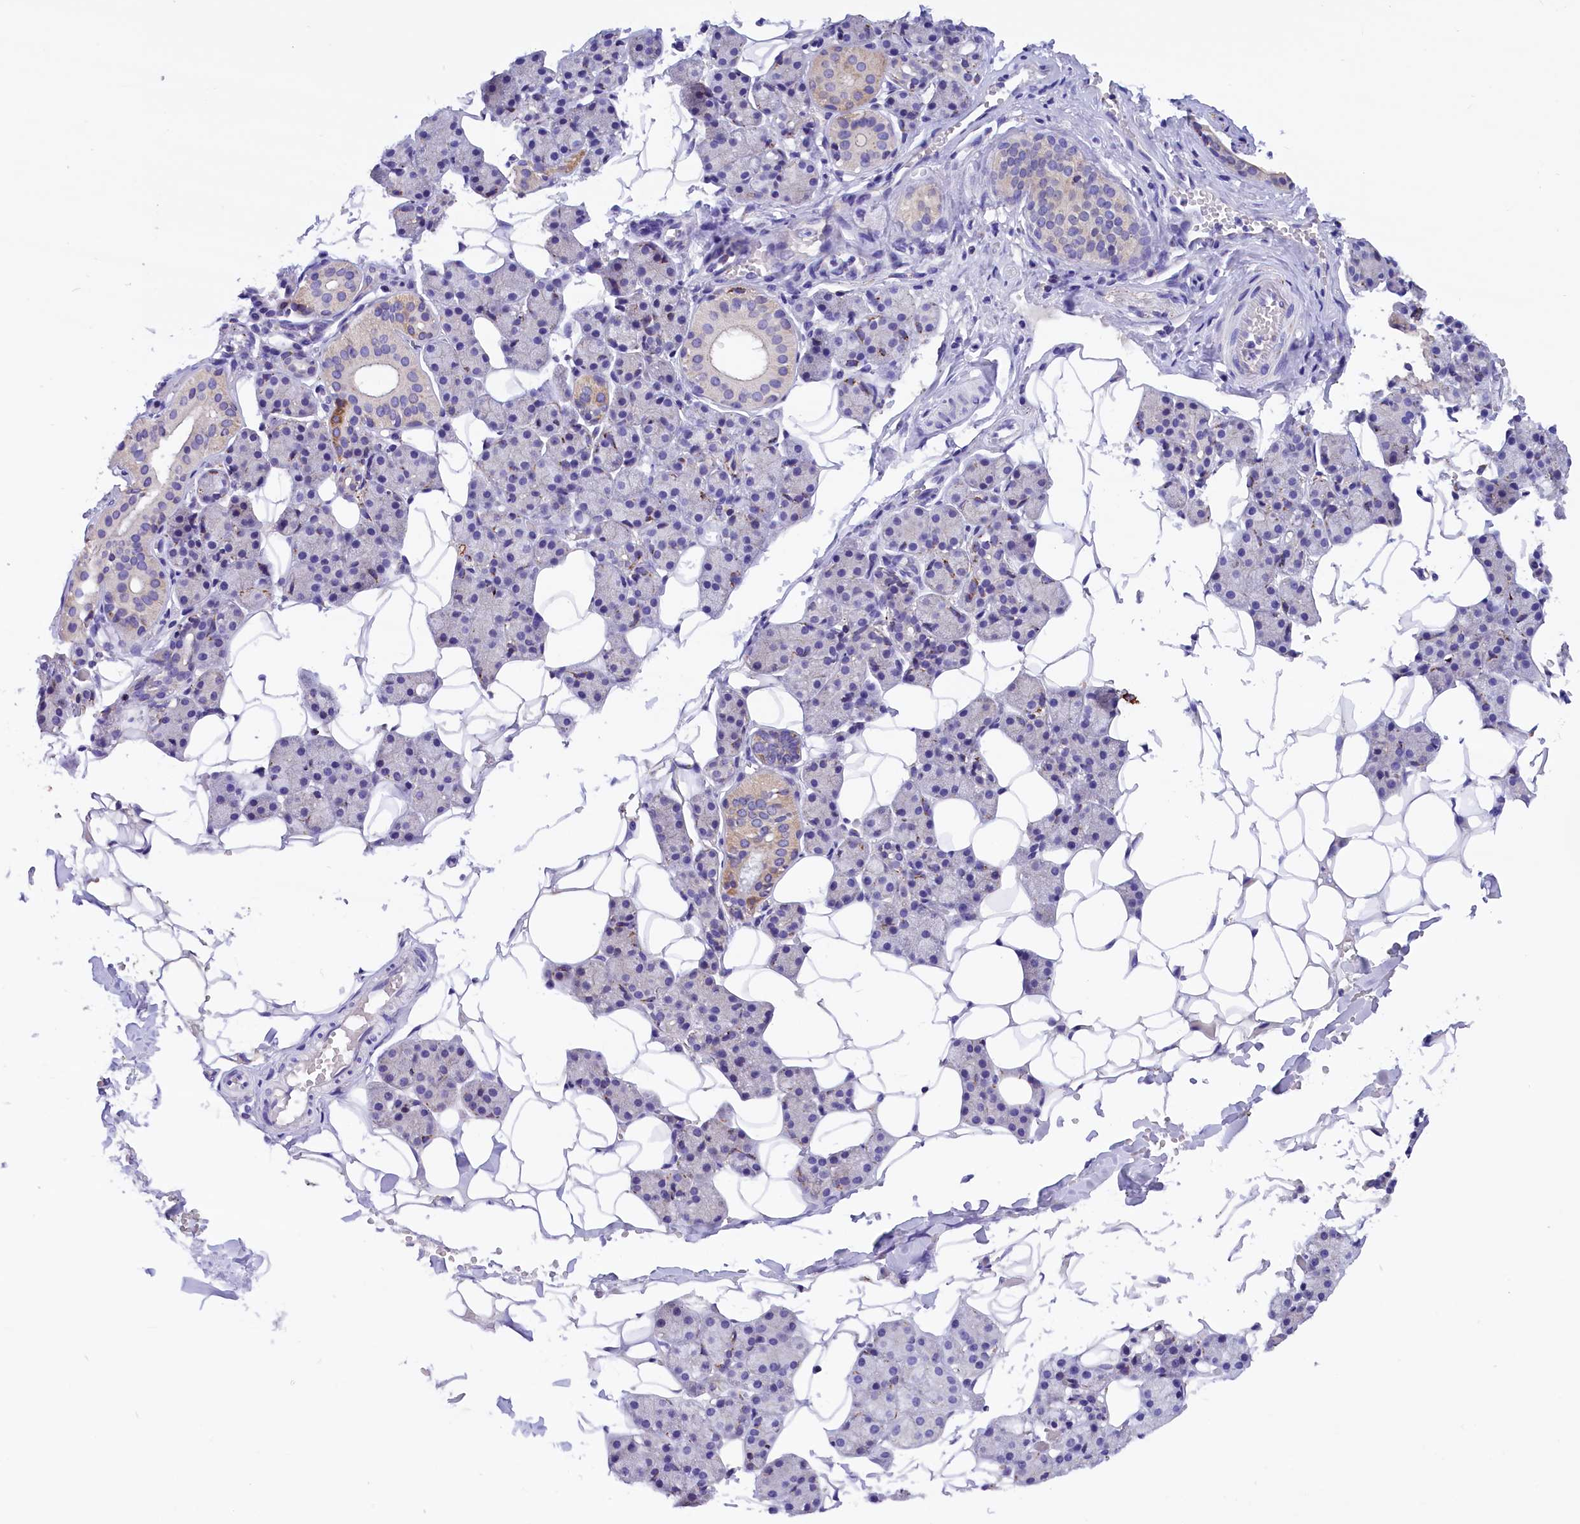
{"staining": {"intensity": "moderate", "quantity": "<25%", "location": "cytoplasmic/membranous"}, "tissue": "salivary gland", "cell_type": "Glandular cells", "image_type": "normal", "snomed": [{"axis": "morphology", "description": "Normal tissue, NOS"}, {"axis": "topography", "description": "Salivary gland"}], "caption": "Immunohistochemistry photomicrograph of benign human salivary gland stained for a protein (brown), which shows low levels of moderate cytoplasmic/membranous staining in about <25% of glandular cells.", "gene": "ABAT", "patient": {"sex": "female", "age": 33}}